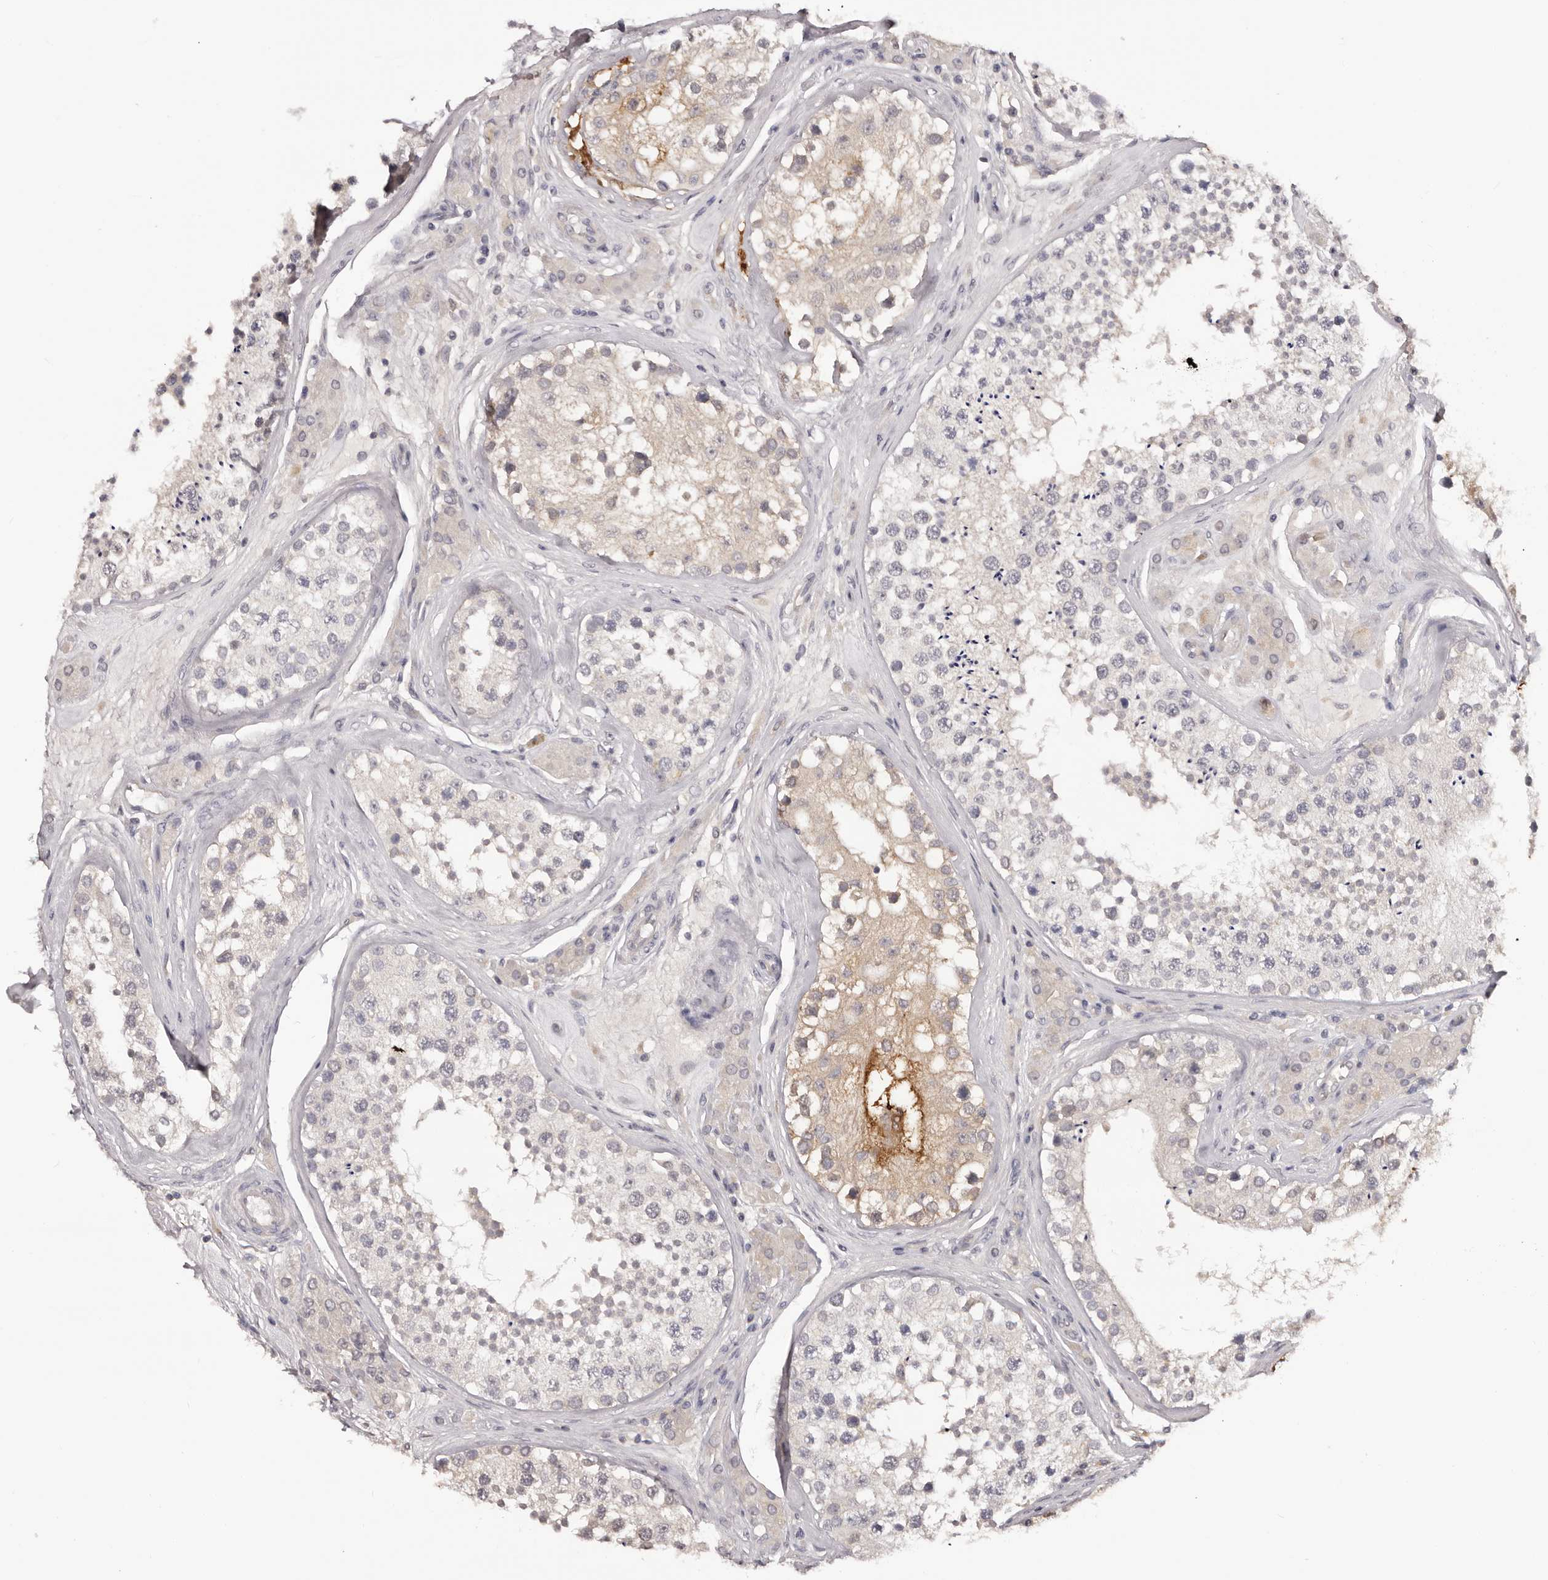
{"staining": {"intensity": "negative", "quantity": "none", "location": "none"}, "tissue": "testis", "cell_type": "Cells in seminiferous ducts", "image_type": "normal", "snomed": [{"axis": "morphology", "description": "Normal tissue, NOS"}, {"axis": "topography", "description": "Testis"}], "caption": "IHC image of normal human testis stained for a protein (brown), which exhibits no staining in cells in seminiferous ducts. (Stains: DAB (3,3'-diaminobenzidine) IHC with hematoxylin counter stain, Microscopy: brightfield microscopy at high magnification).", "gene": "KCNJ8", "patient": {"sex": "male", "age": 46}}